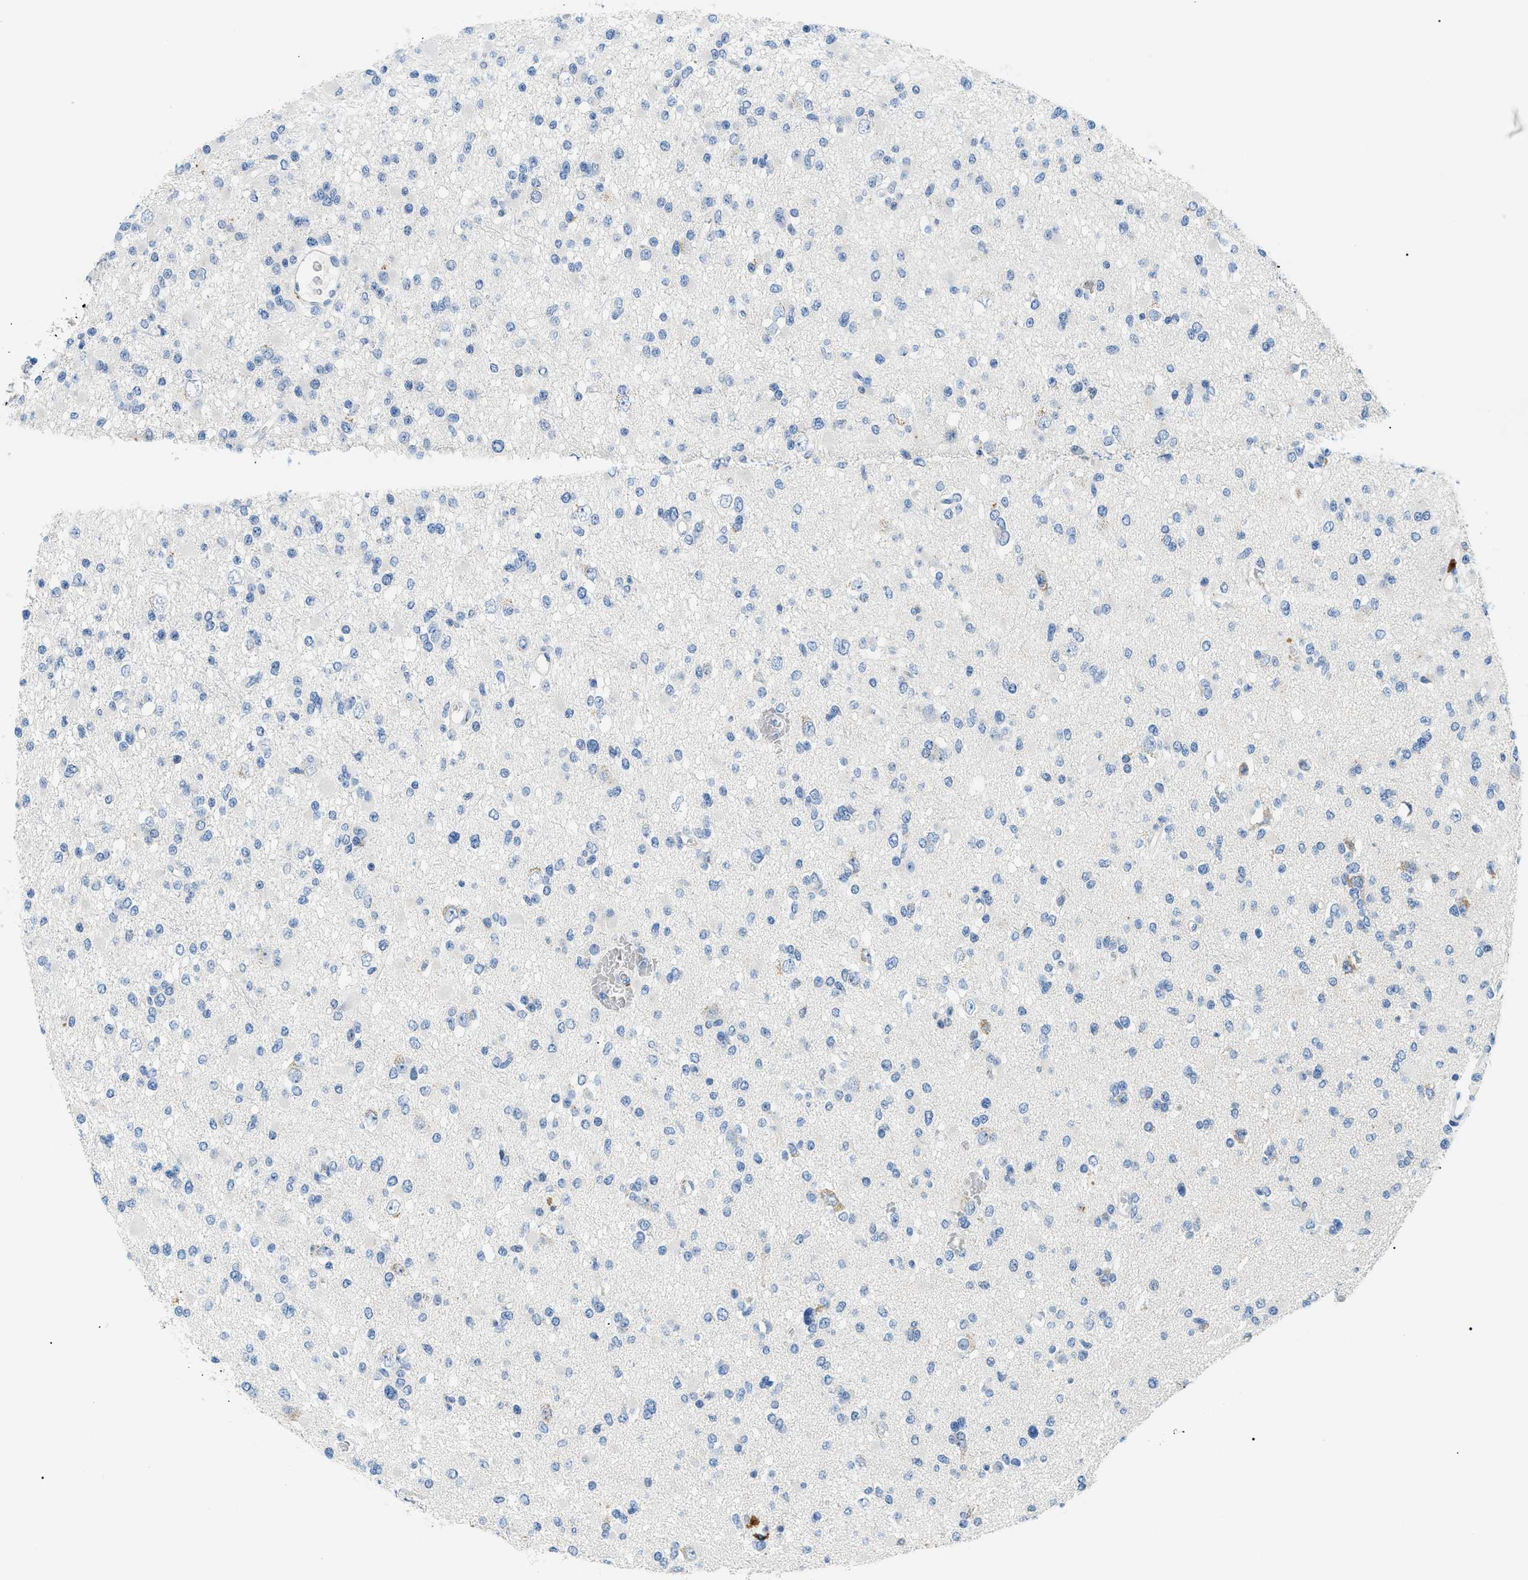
{"staining": {"intensity": "negative", "quantity": "none", "location": "none"}, "tissue": "glioma", "cell_type": "Tumor cells", "image_type": "cancer", "snomed": [{"axis": "morphology", "description": "Glioma, malignant, Low grade"}, {"axis": "topography", "description": "Brain"}], "caption": "This histopathology image is of malignant glioma (low-grade) stained with IHC to label a protein in brown with the nuclei are counter-stained blue. There is no expression in tumor cells.", "gene": "SMARCC1", "patient": {"sex": "female", "age": 22}}